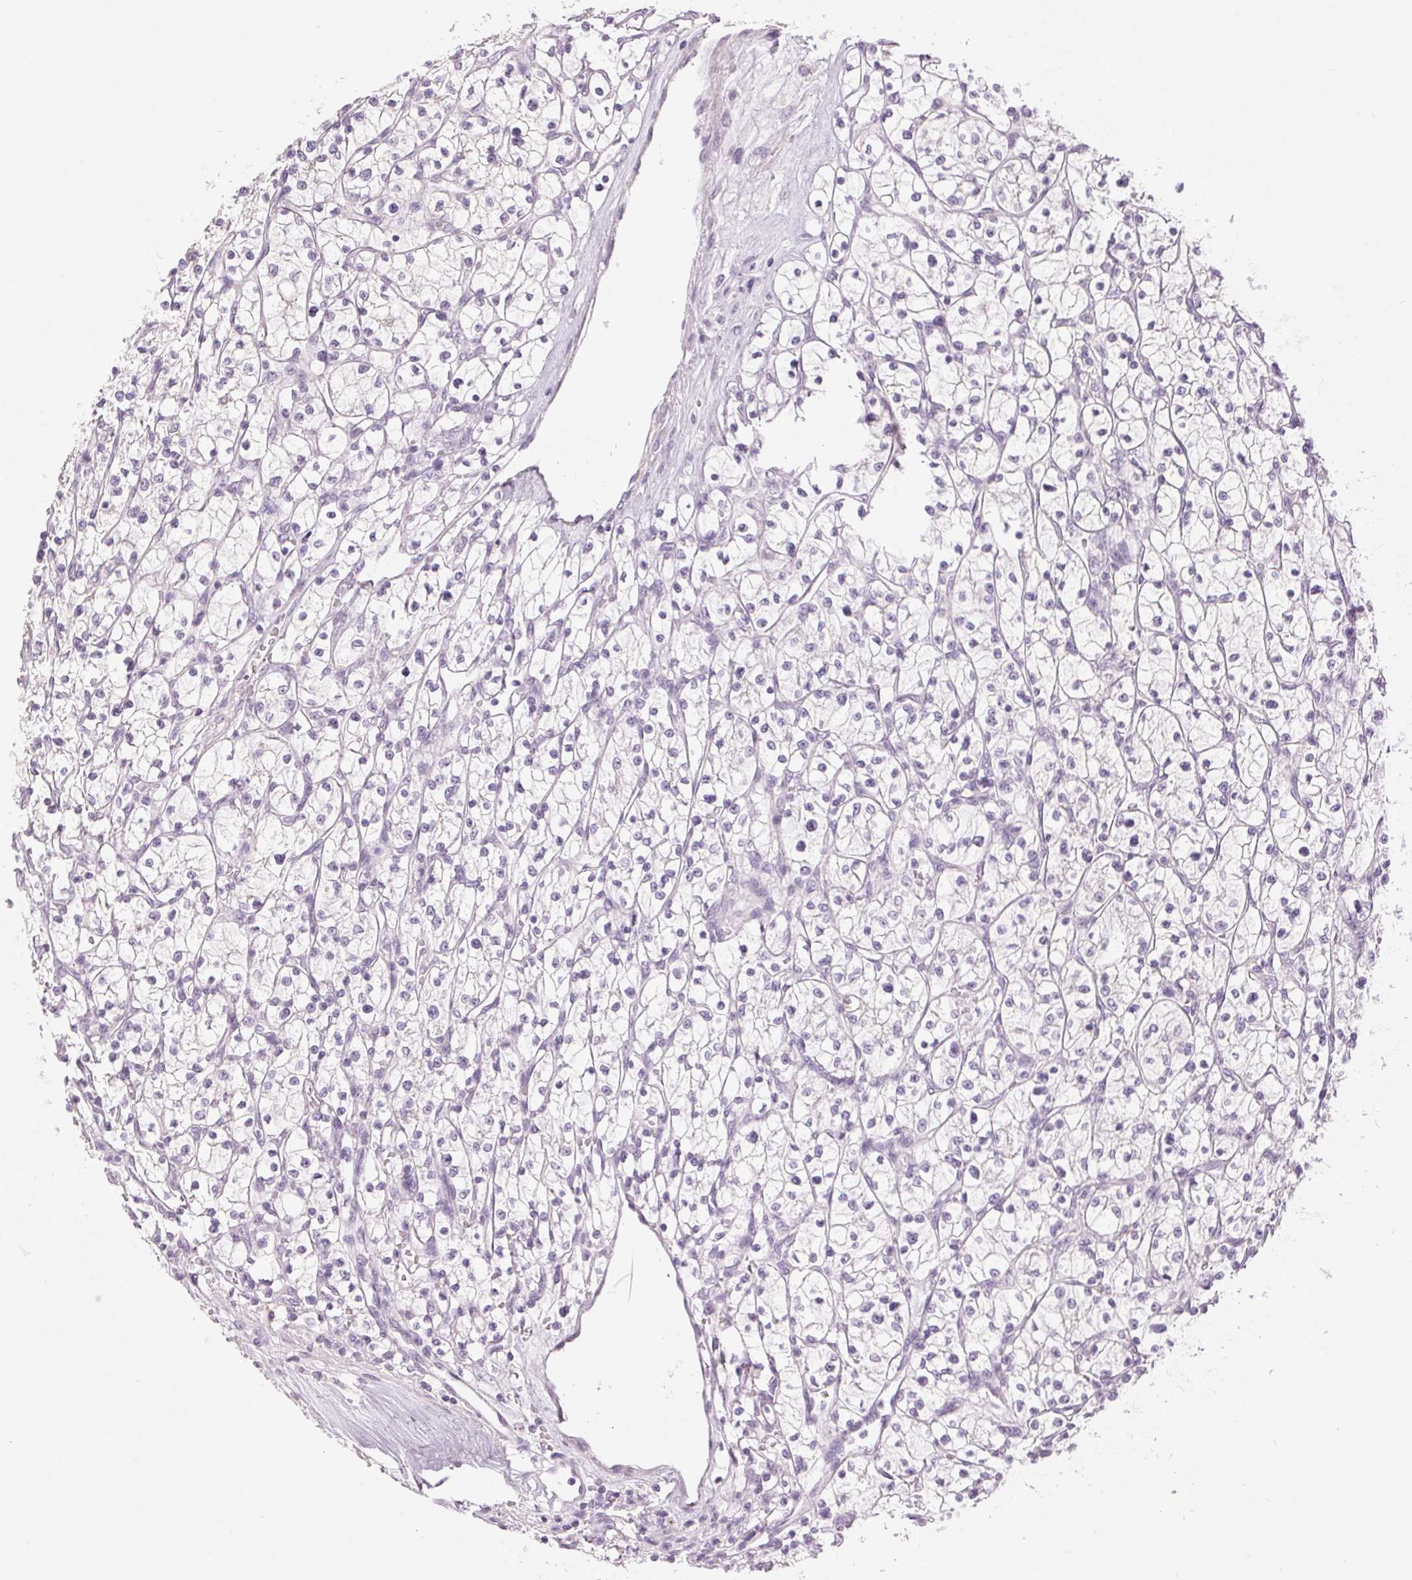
{"staining": {"intensity": "negative", "quantity": "none", "location": "none"}, "tissue": "renal cancer", "cell_type": "Tumor cells", "image_type": "cancer", "snomed": [{"axis": "morphology", "description": "Adenocarcinoma, NOS"}, {"axis": "topography", "description": "Kidney"}], "caption": "A high-resolution image shows IHC staining of renal cancer, which shows no significant positivity in tumor cells.", "gene": "DSG3", "patient": {"sex": "female", "age": 64}}